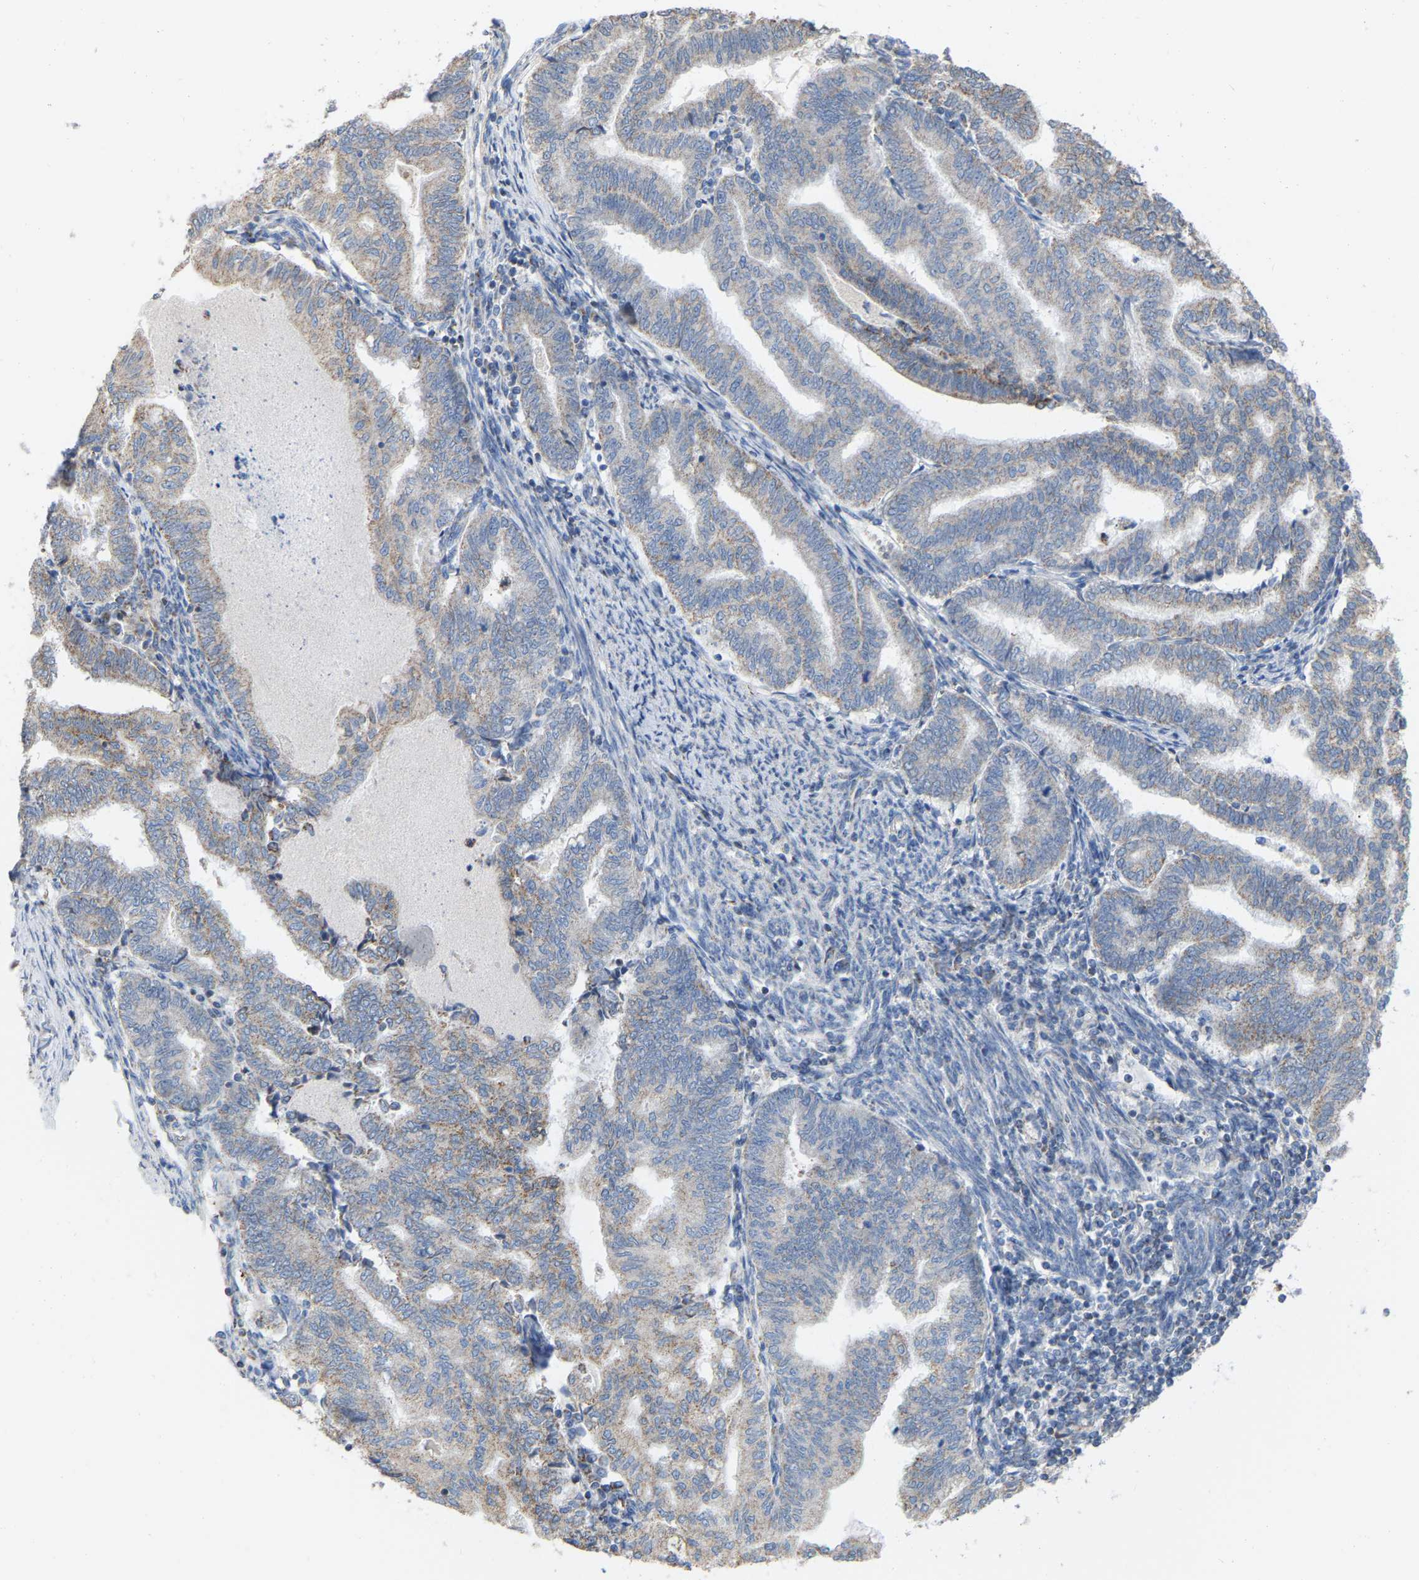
{"staining": {"intensity": "weak", "quantity": "25%-75%", "location": "cytoplasmic/membranous"}, "tissue": "endometrial cancer", "cell_type": "Tumor cells", "image_type": "cancer", "snomed": [{"axis": "morphology", "description": "Polyp, NOS"}, {"axis": "morphology", "description": "Adenocarcinoma, NOS"}, {"axis": "morphology", "description": "Adenoma, NOS"}, {"axis": "topography", "description": "Endometrium"}], "caption": "IHC (DAB) staining of human adenoma (endometrial) displays weak cytoplasmic/membranous protein positivity in about 25%-75% of tumor cells. (DAB (3,3'-diaminobenzidine) = brown stain, brightfield microscopy at high magnification).", "gene": "CBLB", "patient": {"sex": "female", "age": 79}}